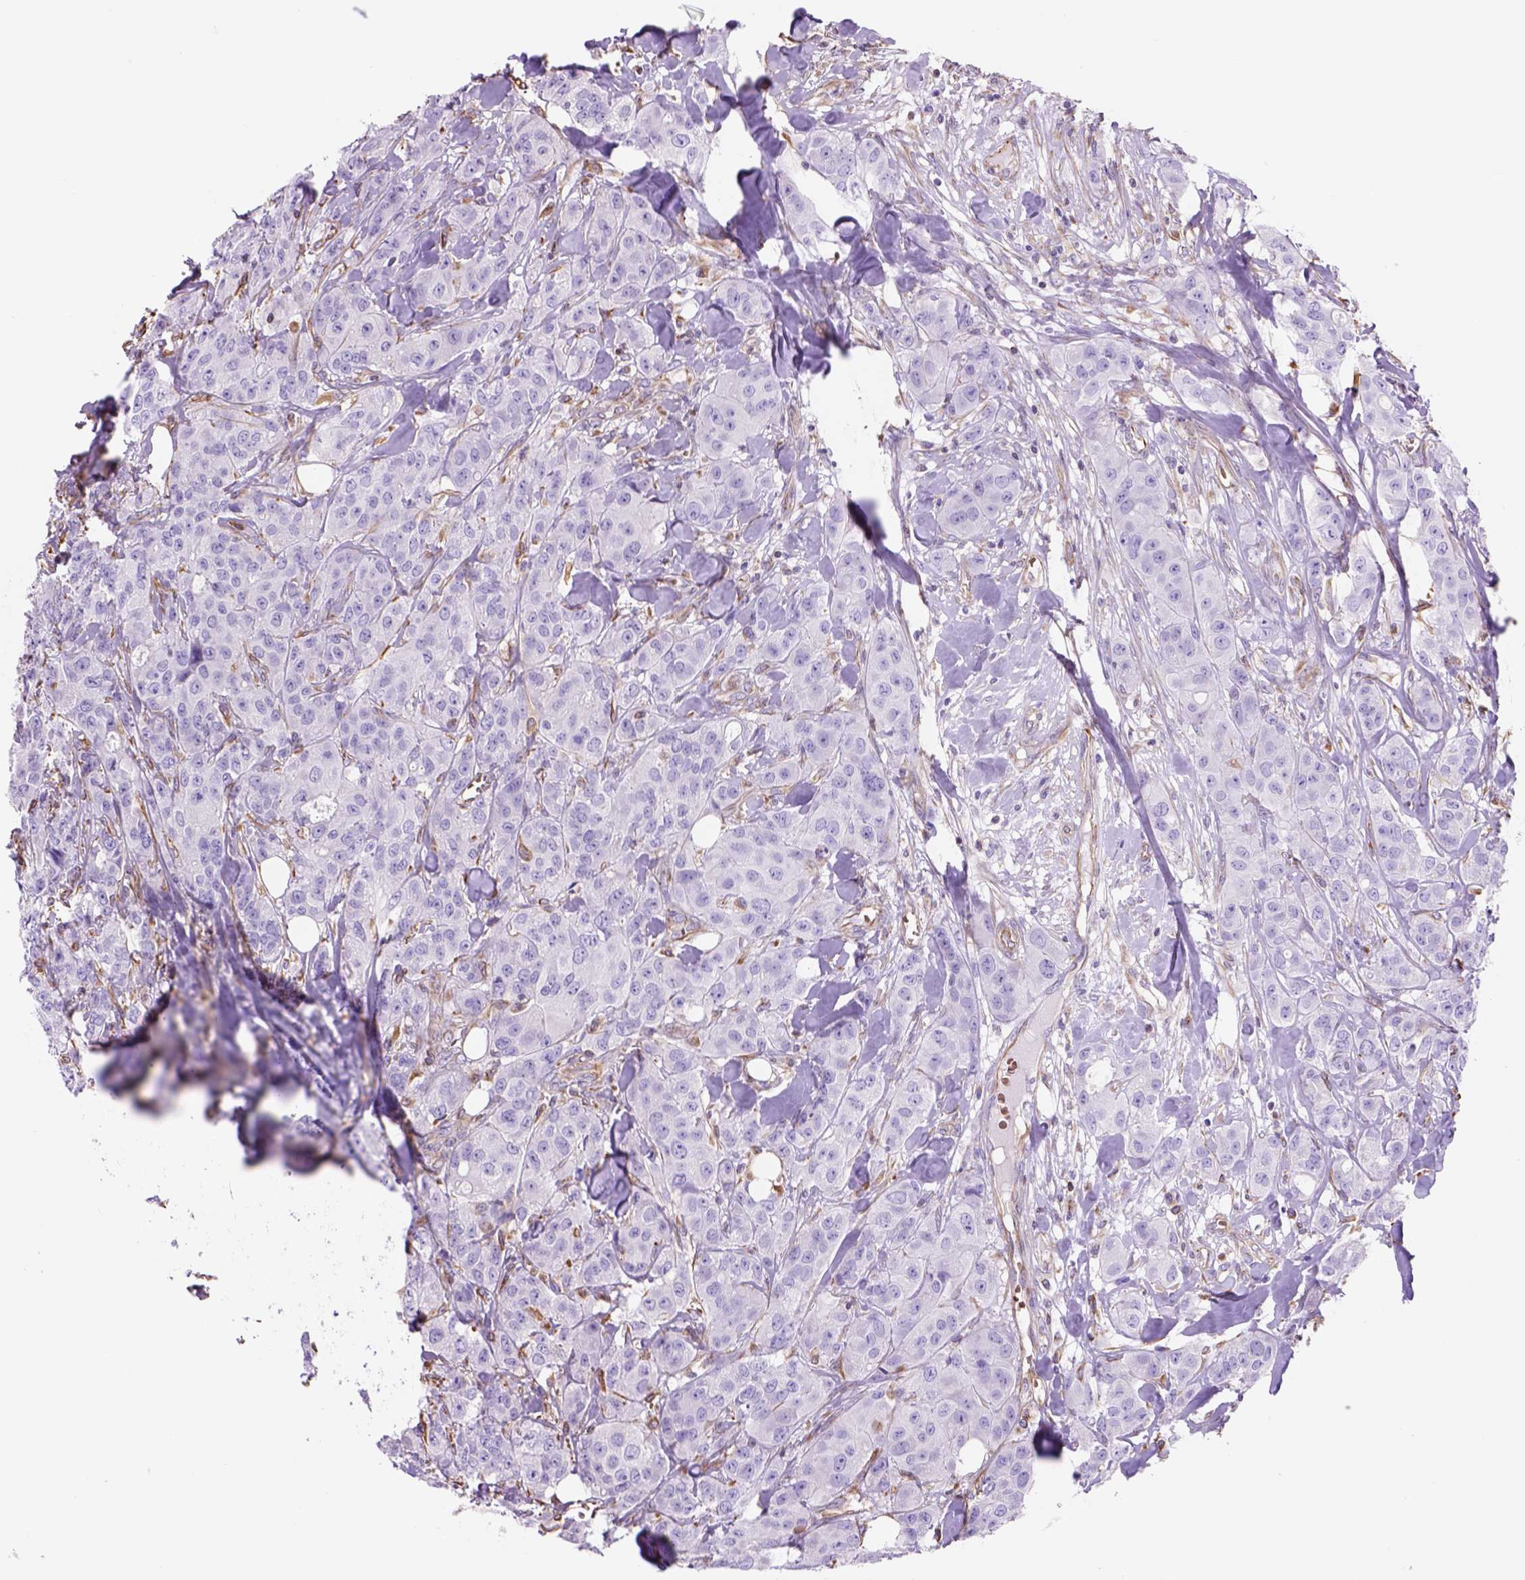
{"staining": {"intensity": "negative", "quantity": "none", "location": "none"}, "tissue": "breast cancer", "cell_type": "Tumor cells", "image_type": "cancer", "snomed": [{"axis": "morphology", "description": "Duct carcinoma"}, {"axis": "topography", "description": "Breast"}], "caption": "Tumor cells are negative for protein expression in human breast cancer (intraductal carcinoma).", "gene": "ZZZ3", "patient": {"sex": "female", "age": 43}}